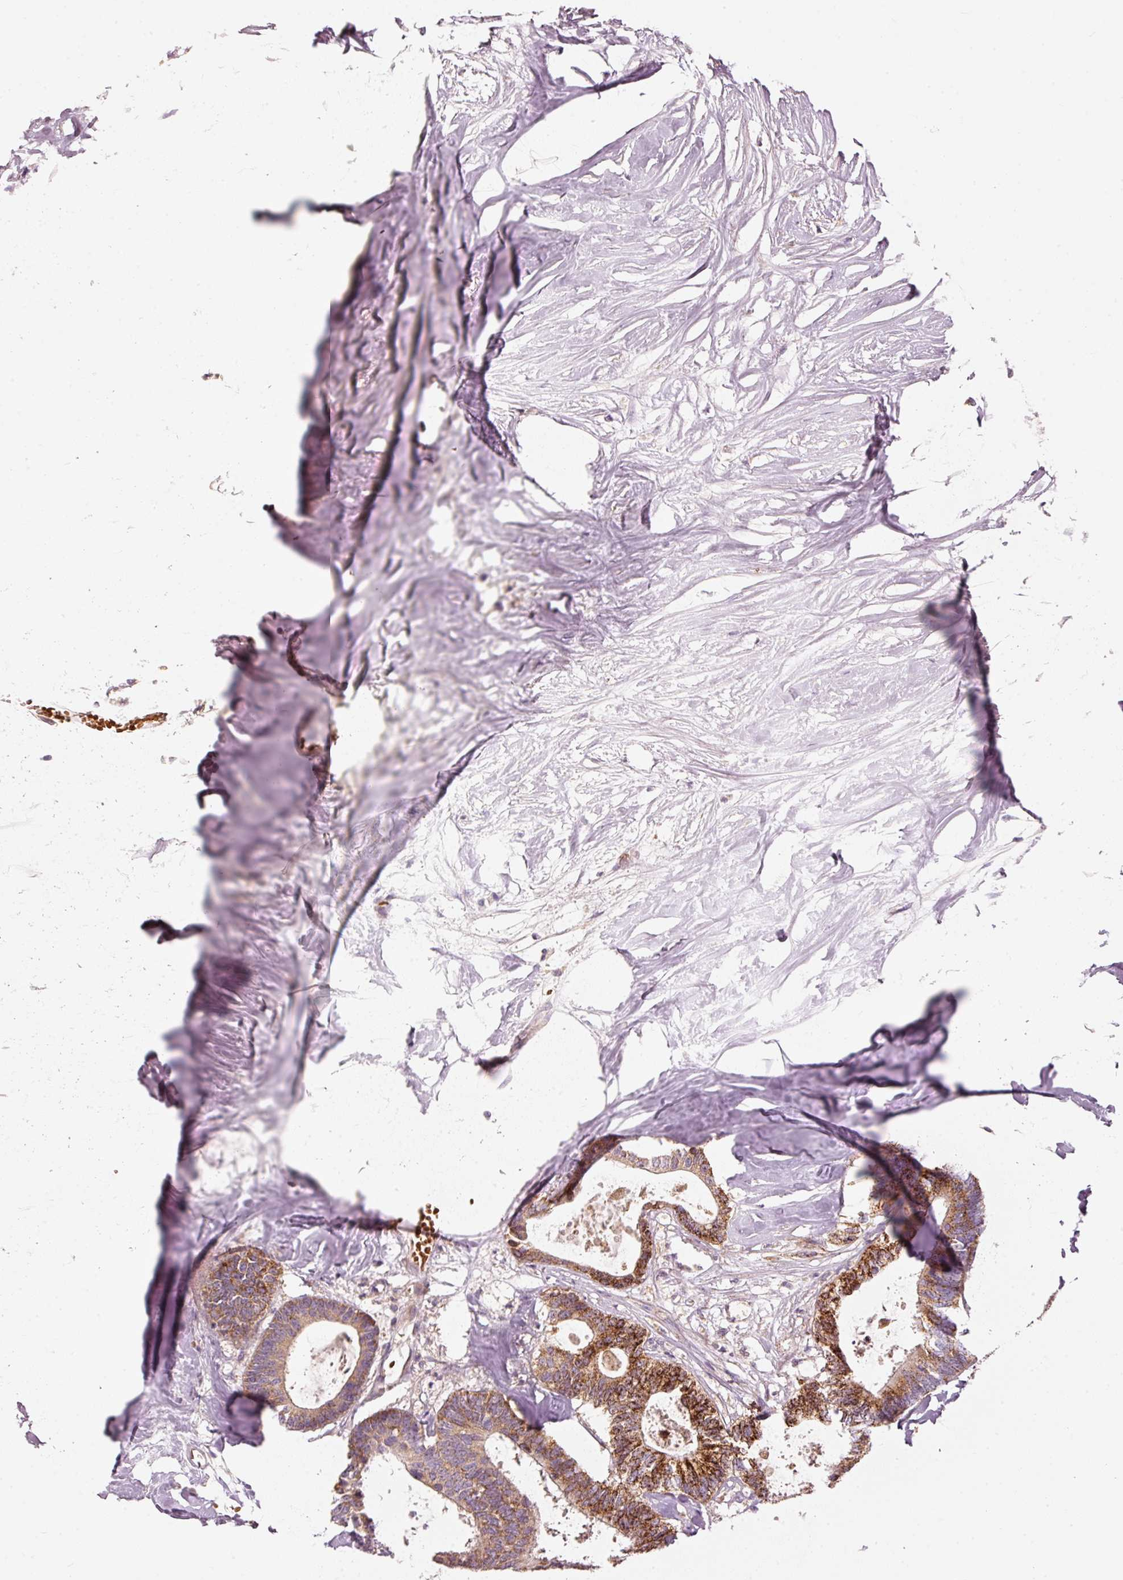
{"staining": {"intensity": "strong", "quantity": "25%-75%", "location": "cytoplasmic/membranous"}, "tissue": "colorectal cancer", "cell_type": "Tumor cells", "image_type": "cancer", "snomed": [{"axis": "morphology", "description": "Adenocarcinoma, NOS"}, {"axis": "topography", "description": "Colon"}, {"axis": "topography", "description": "Rectum"}], "caption": "Strong cytoplasmic/membranous positivity for a protein is seen in approximately 25%-75% of tumor cells of colorectal cancer (adenocarcinoma) using IHC.", "gene": "KLHL21", "patient": {"sex": "male", "age": 57}}